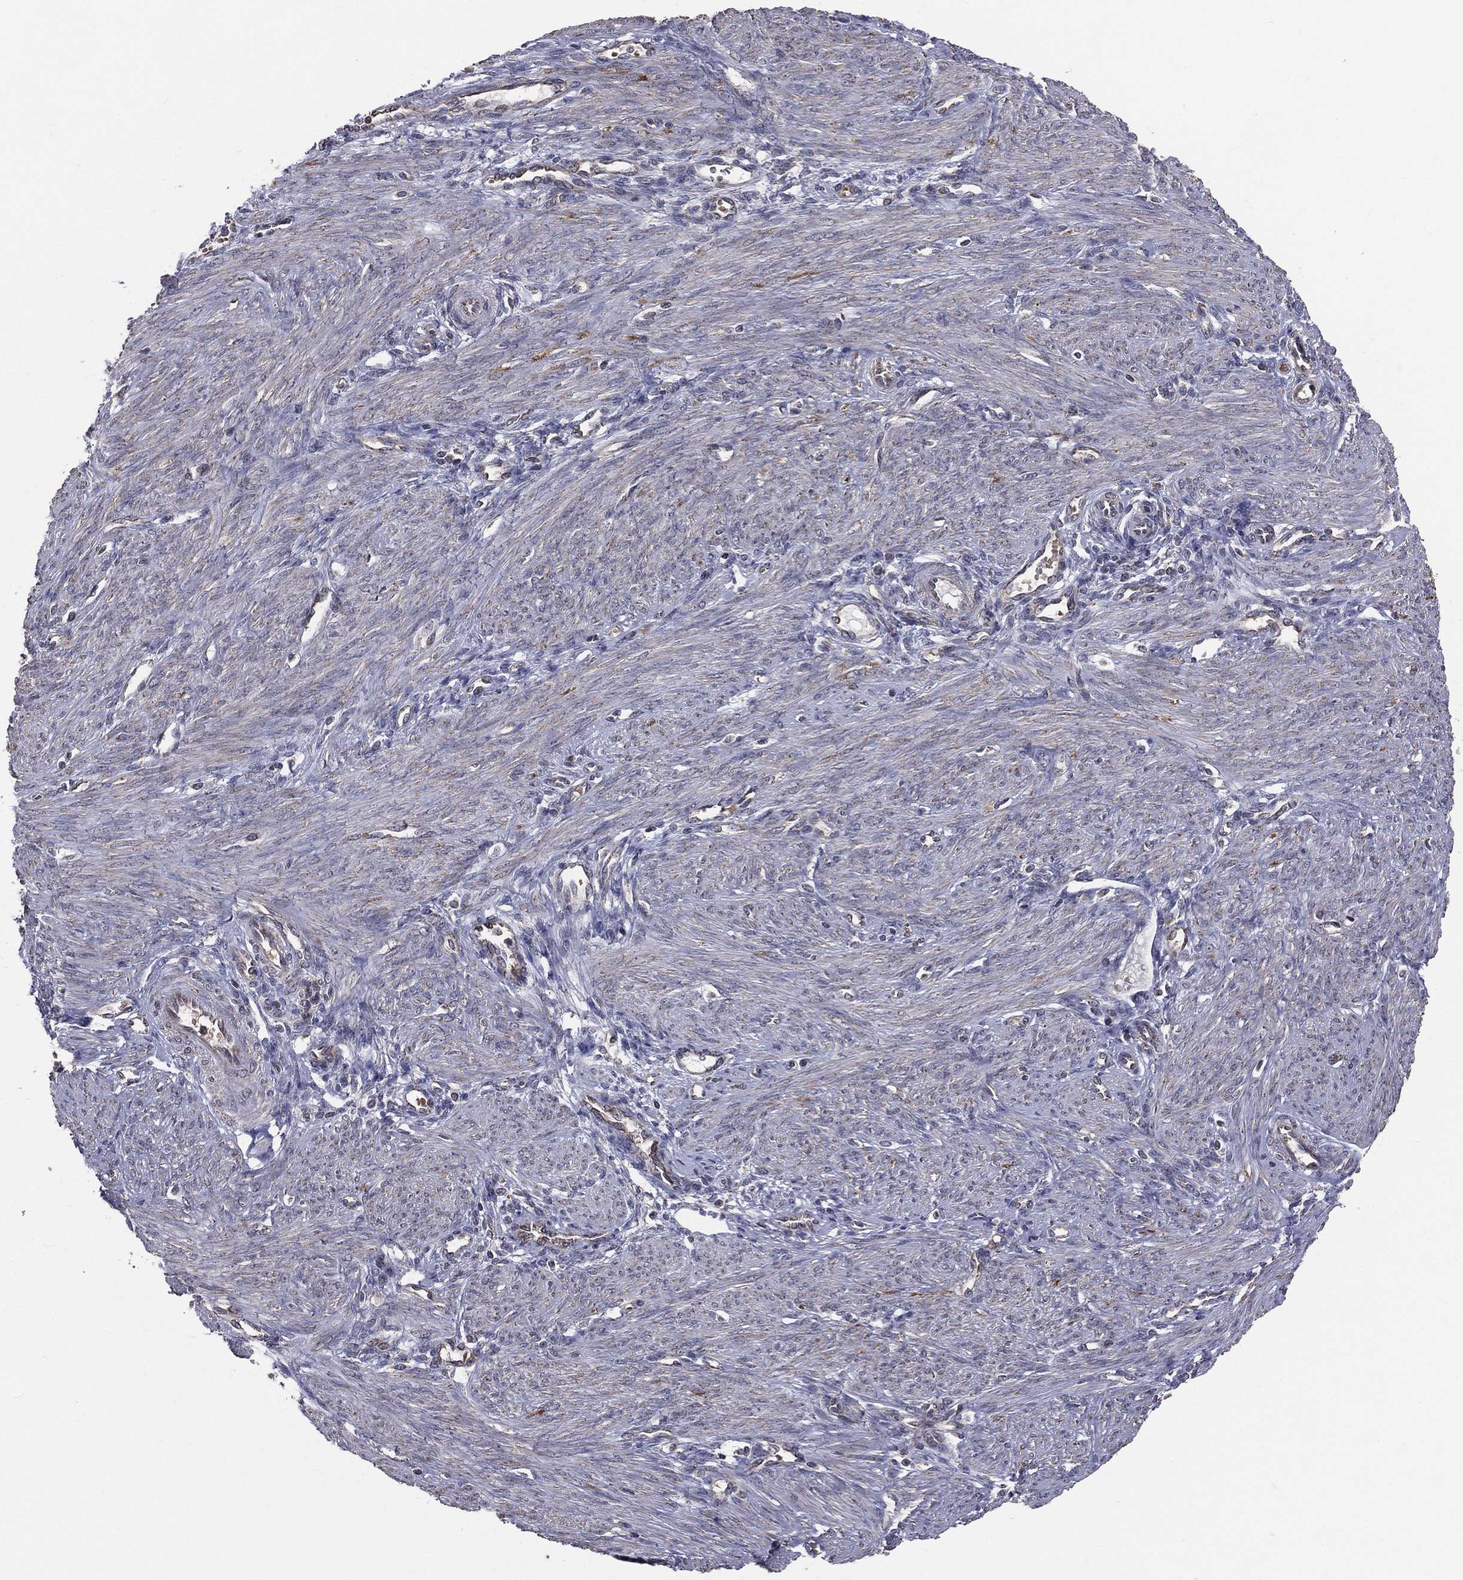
{"staining": {"intensity": "negative", "quantity": "none", "location": "none"}, "tissue": "endometrium", "cell_type": "Cells in endometrial stroma", "image_type": "normal", "snomed": [{"axis": "morphology", "description": "Normal tissue, NOS"}, {"axis": "topography", "description": "Endometrium"}], "caption": "Immunohistochemistry (IHC) photomicrograph of normal endometrium: human endometrium stained with DAB demonstrates no significant protein staining in cells in endometrial stroma.", "gene": "MRPL46", "patient": {"sex": "female", "age": 39}}